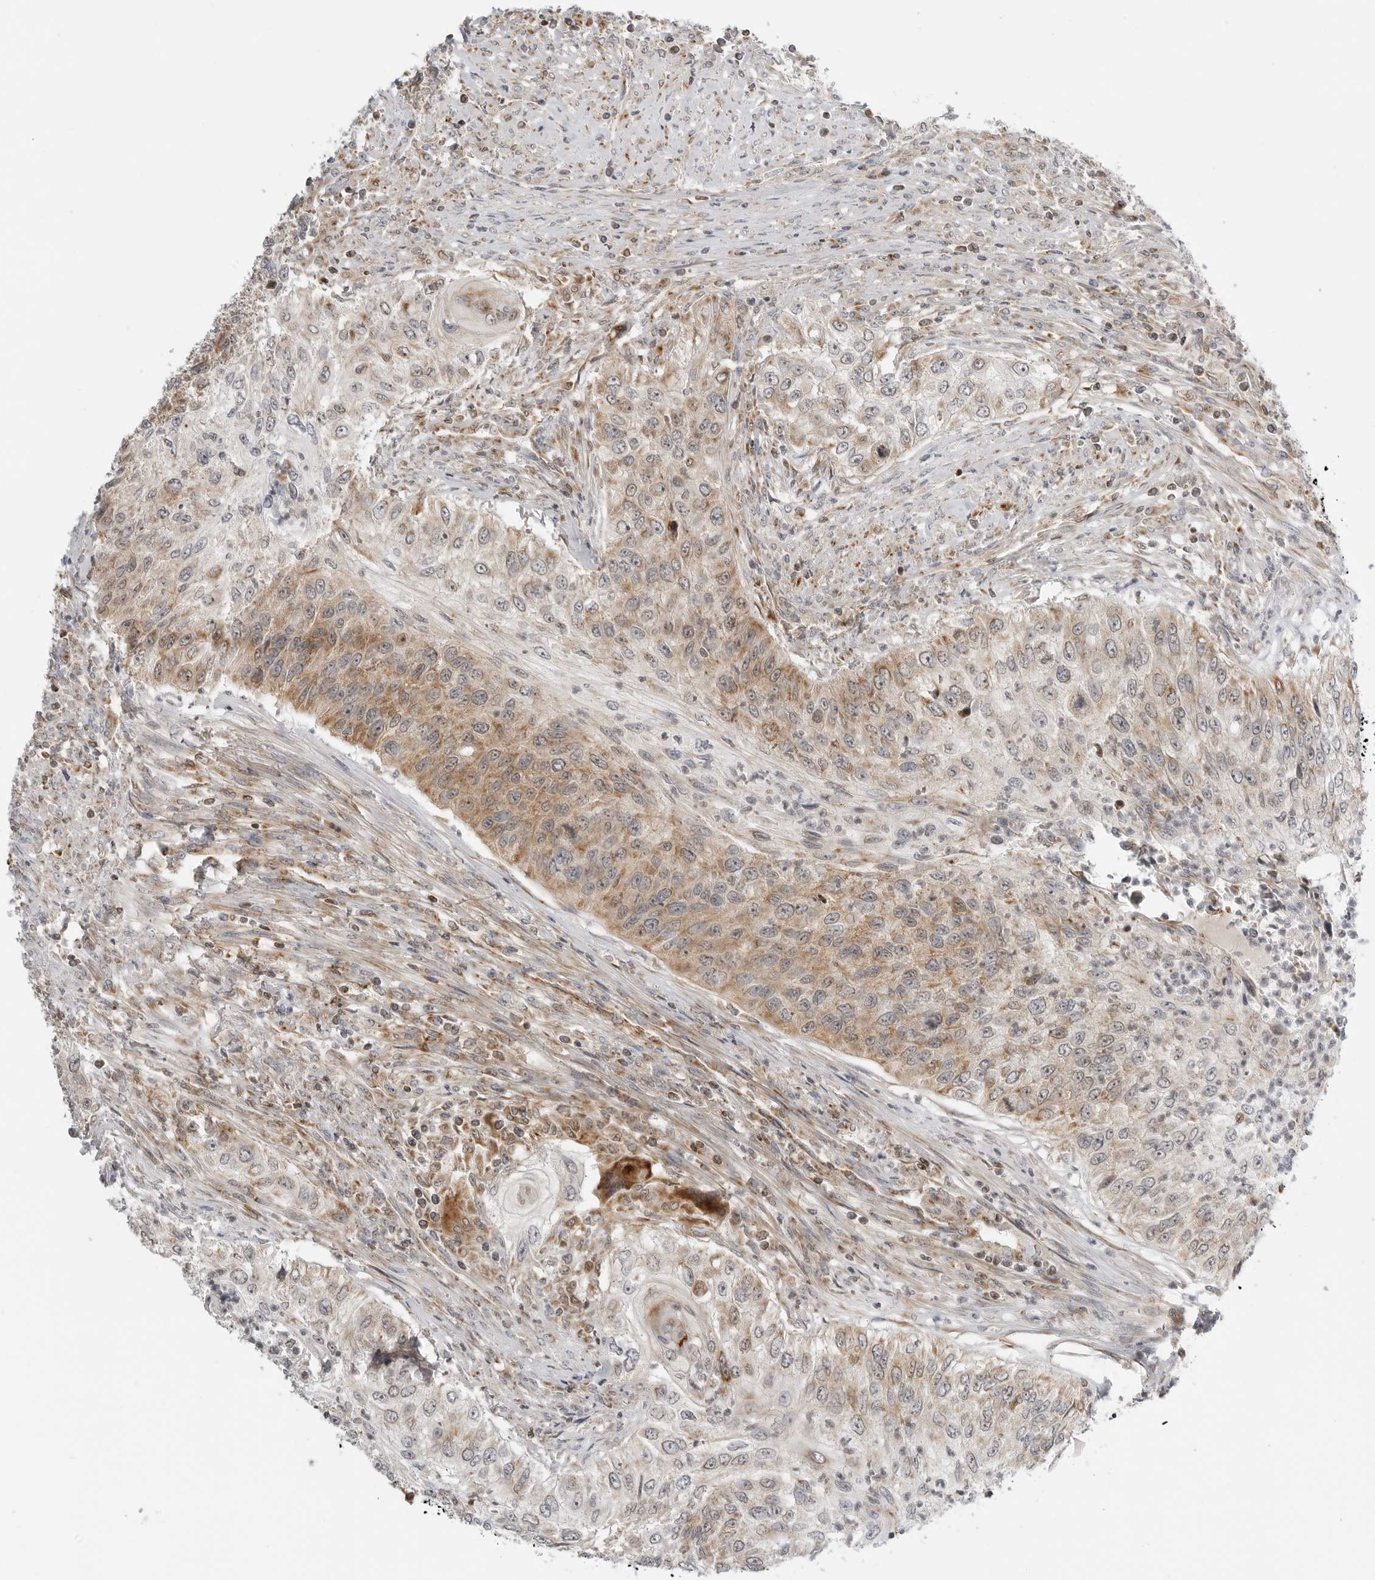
{"staining": {"intensity": "moderate", "quantity": "25%-75%", "location": "cytoplasmic/membranous"}, "tissue": "urothelial cancer", "cell_type": "Tumor cells", "image_type": "cancer", "snomed": [{"axis": "morphology", "description": "Urothelial carcinoma, High grade"}, {"axis": "topography", "description": "Urinary bladder"}], "caption": "Moderate cytoplasmic/membranous protein positivity is appreciated in approximately 25%-75% of tumor cells in urothelial cancer. The staining is performed using DAB (3,3'-diaminobenzidine) brown chromogen to label protein expression. The nuclei are counter-stained blue using hematoxylin.", "gene": "PEX2", "patient": {"sex": "female", "age": 60}}